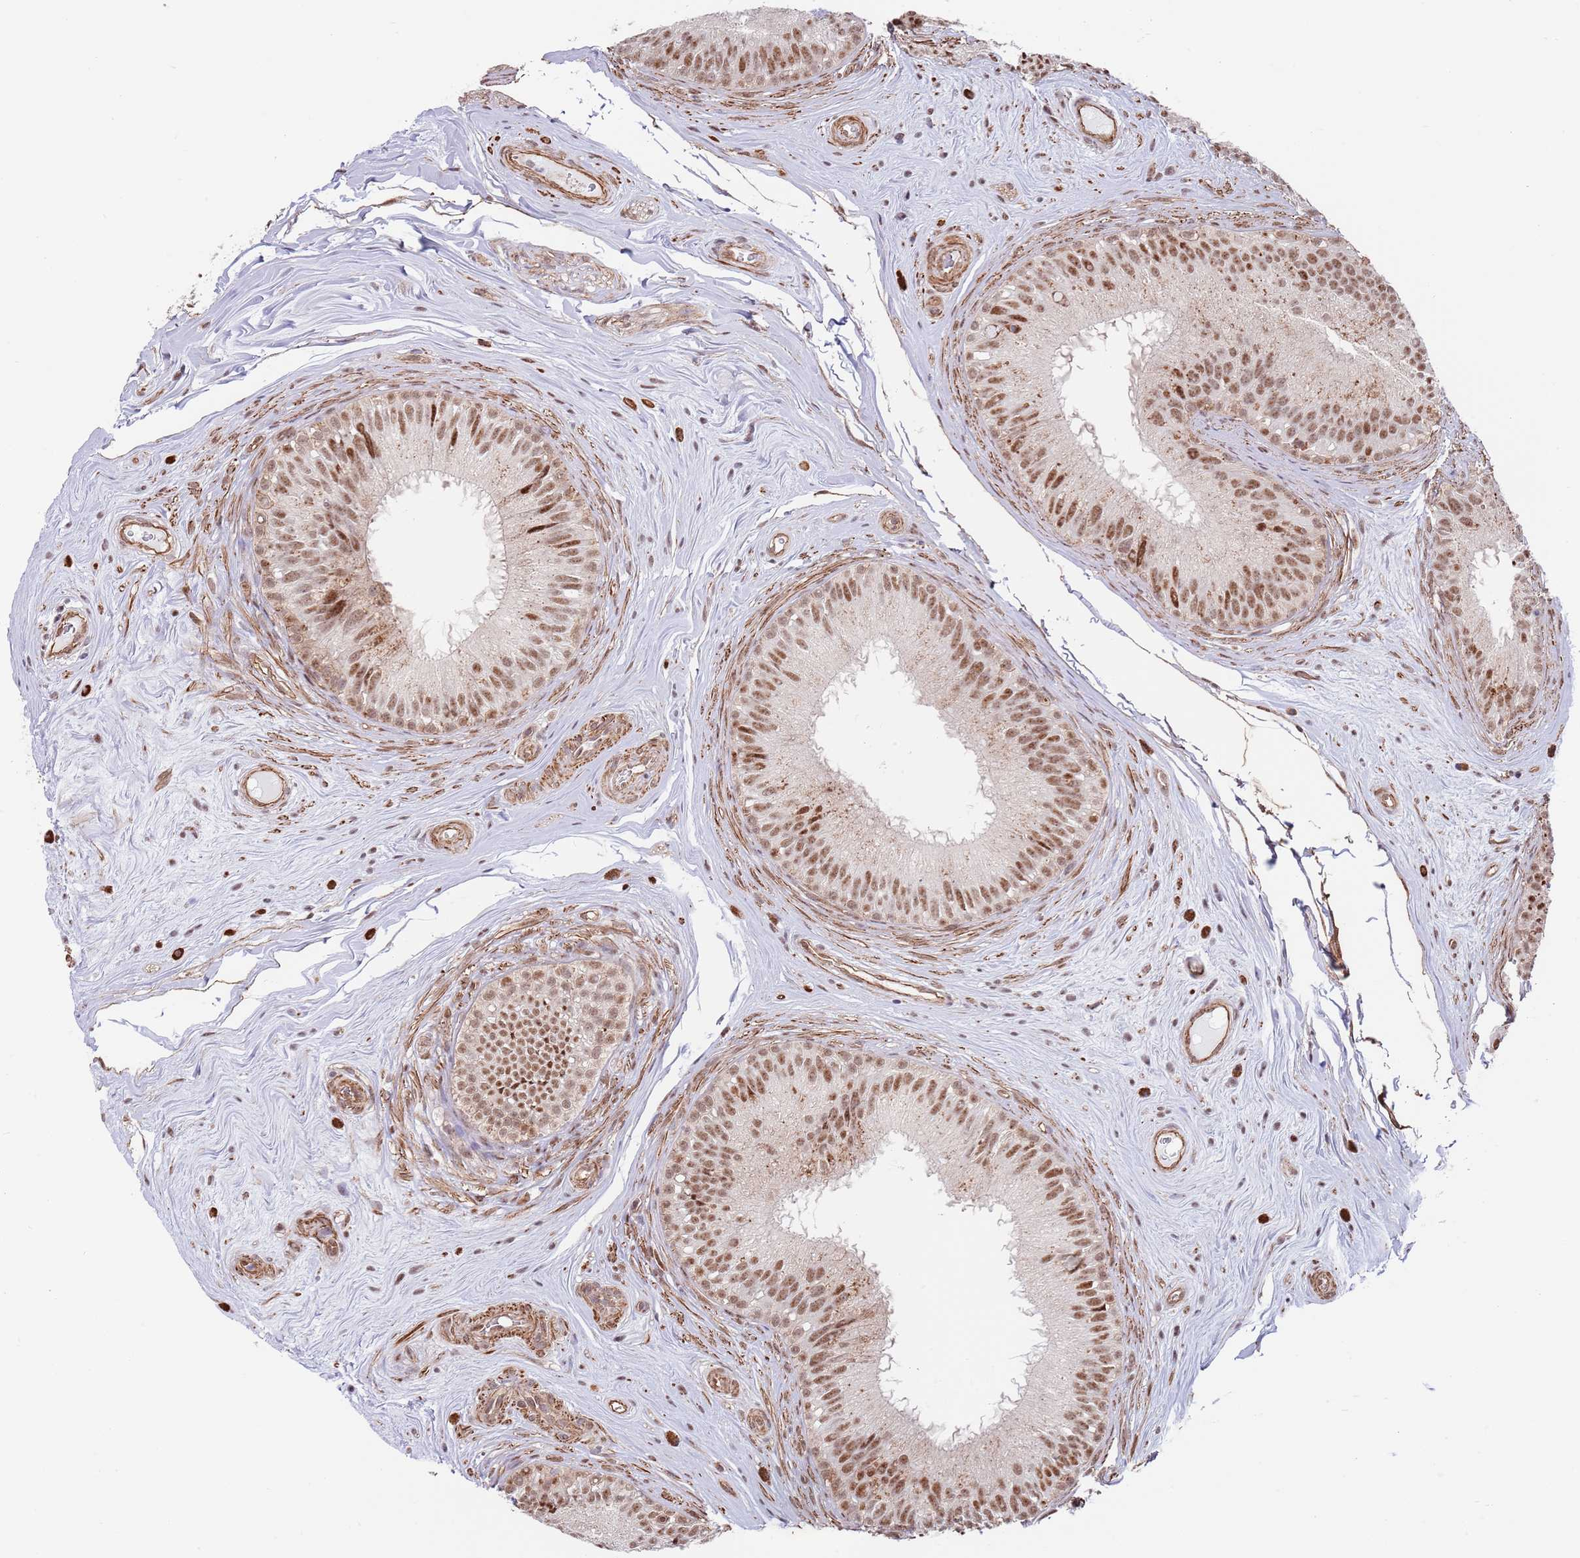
{"staining": {"intensity": "moderate", "quantity": ">75%", "location": "cytoplasmic/membranous,nuclear"}, "tissue": "epididymis", "cell_type": "Glandular cells", "image_type": "normal", "snomed": [{"axis": "morphology", "description": "Normal tissue, NOS"}, {"axis": "topography", "description": "Epididymis"}], "caption": "High-magnification brightfield microscopy of normal epididymis stained with DAB (brown) and counterstained with hematoxylin (blue). glandular cells exhibit moderate cytoplasmic/membranous,nuclear positivity is present in approximately>75% of cells.", "gene": "BPNT1", "patient": {"sex": "male", "age": 34}}